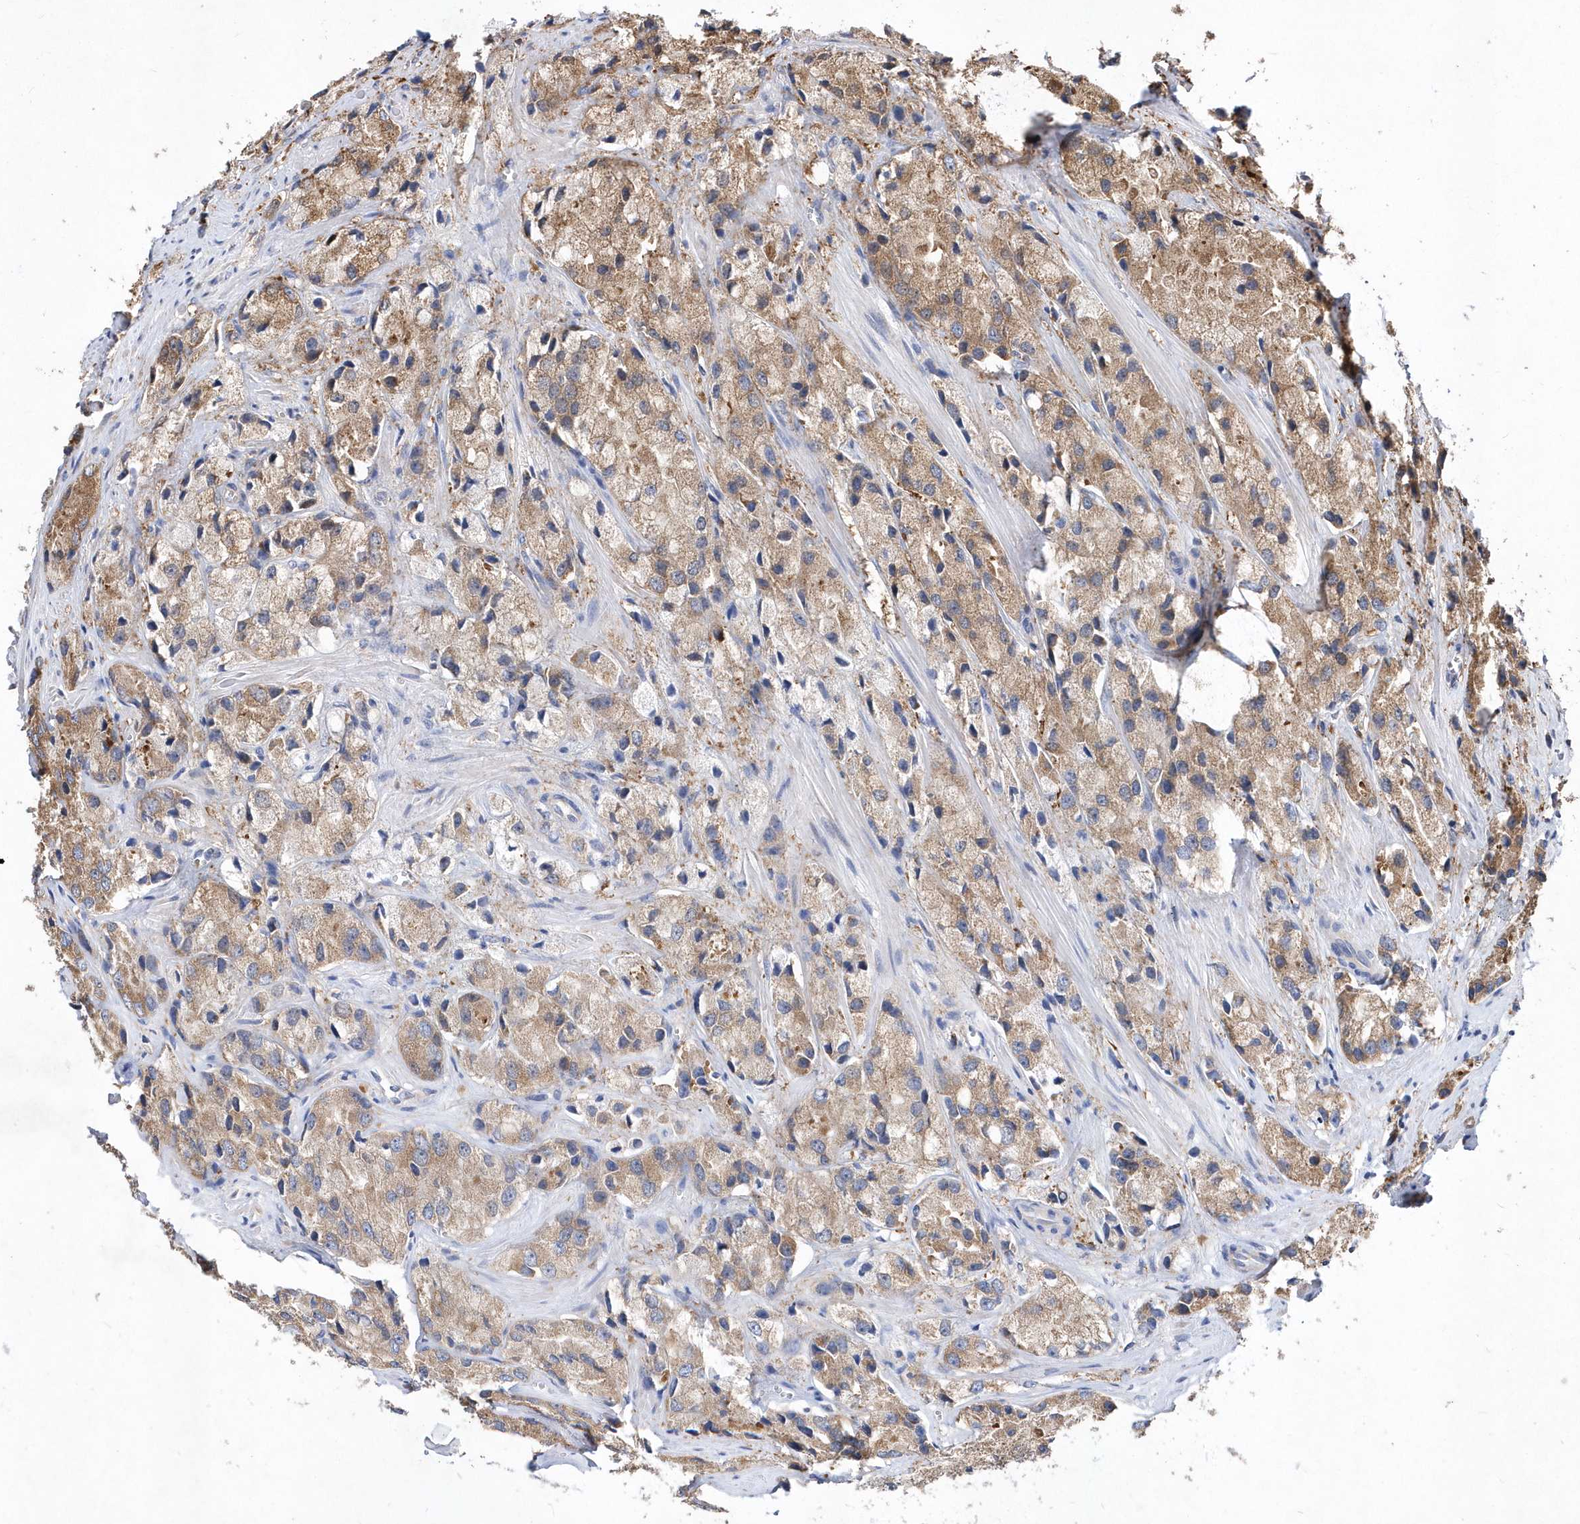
{"staining": {"intensity": "moderate", "quantity": ">75%", "location": "cytoplasmic/membranous"}, "tissue": "prostate cancer", "cell_type": "Tumor cells", "image_type": "cancer", "snomed": [{"axis": "morphology", "description": "Adenocarcinoma, High grade"}, {"axis": "topography", "description": "Prostate"}], "caption": "Prostate cancer (high-grade adenocarcinoma) was stained to show a protein in brown. There is medium levels of moderate cytoplasmic/membranous staining in about >75% of tumor cells.", "gene": "JKAMP", "patient": {"sex": "male", "age": 66}}